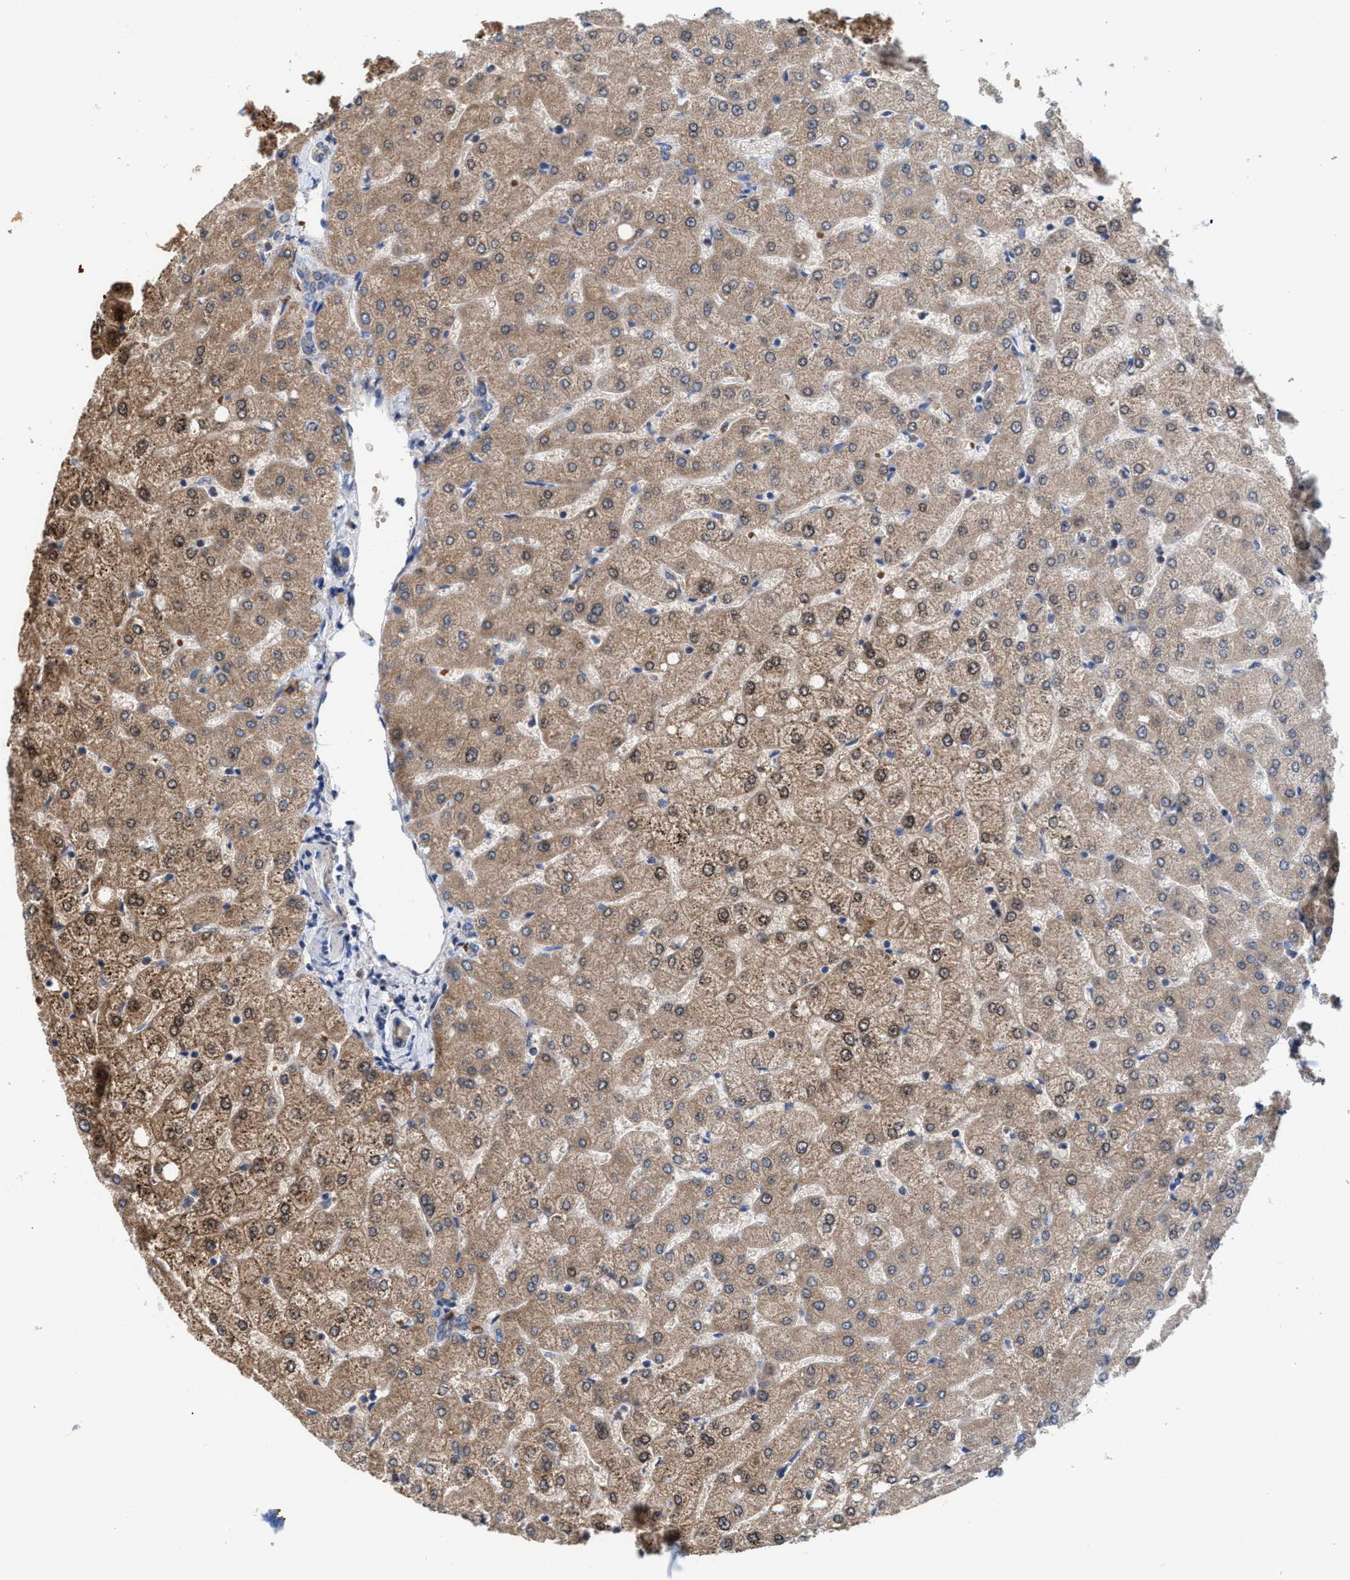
{"staining": {"intensity": "negative", "quantity": "none", "location": "none"}, "tissue": "liver", "cell_type": "Cholangiocytes", "image_type": "normal", "snomed": [{"axis": "morphology", "description": "Normal tissue, NOS"}, {"axis": "topography", "description": "Liver"}], "caption": "This is an IHC image of normal human liver. There is no expression in cholangiocytes.", "gene": "MECR", "patient": {"sex": "female", "age": 54}}